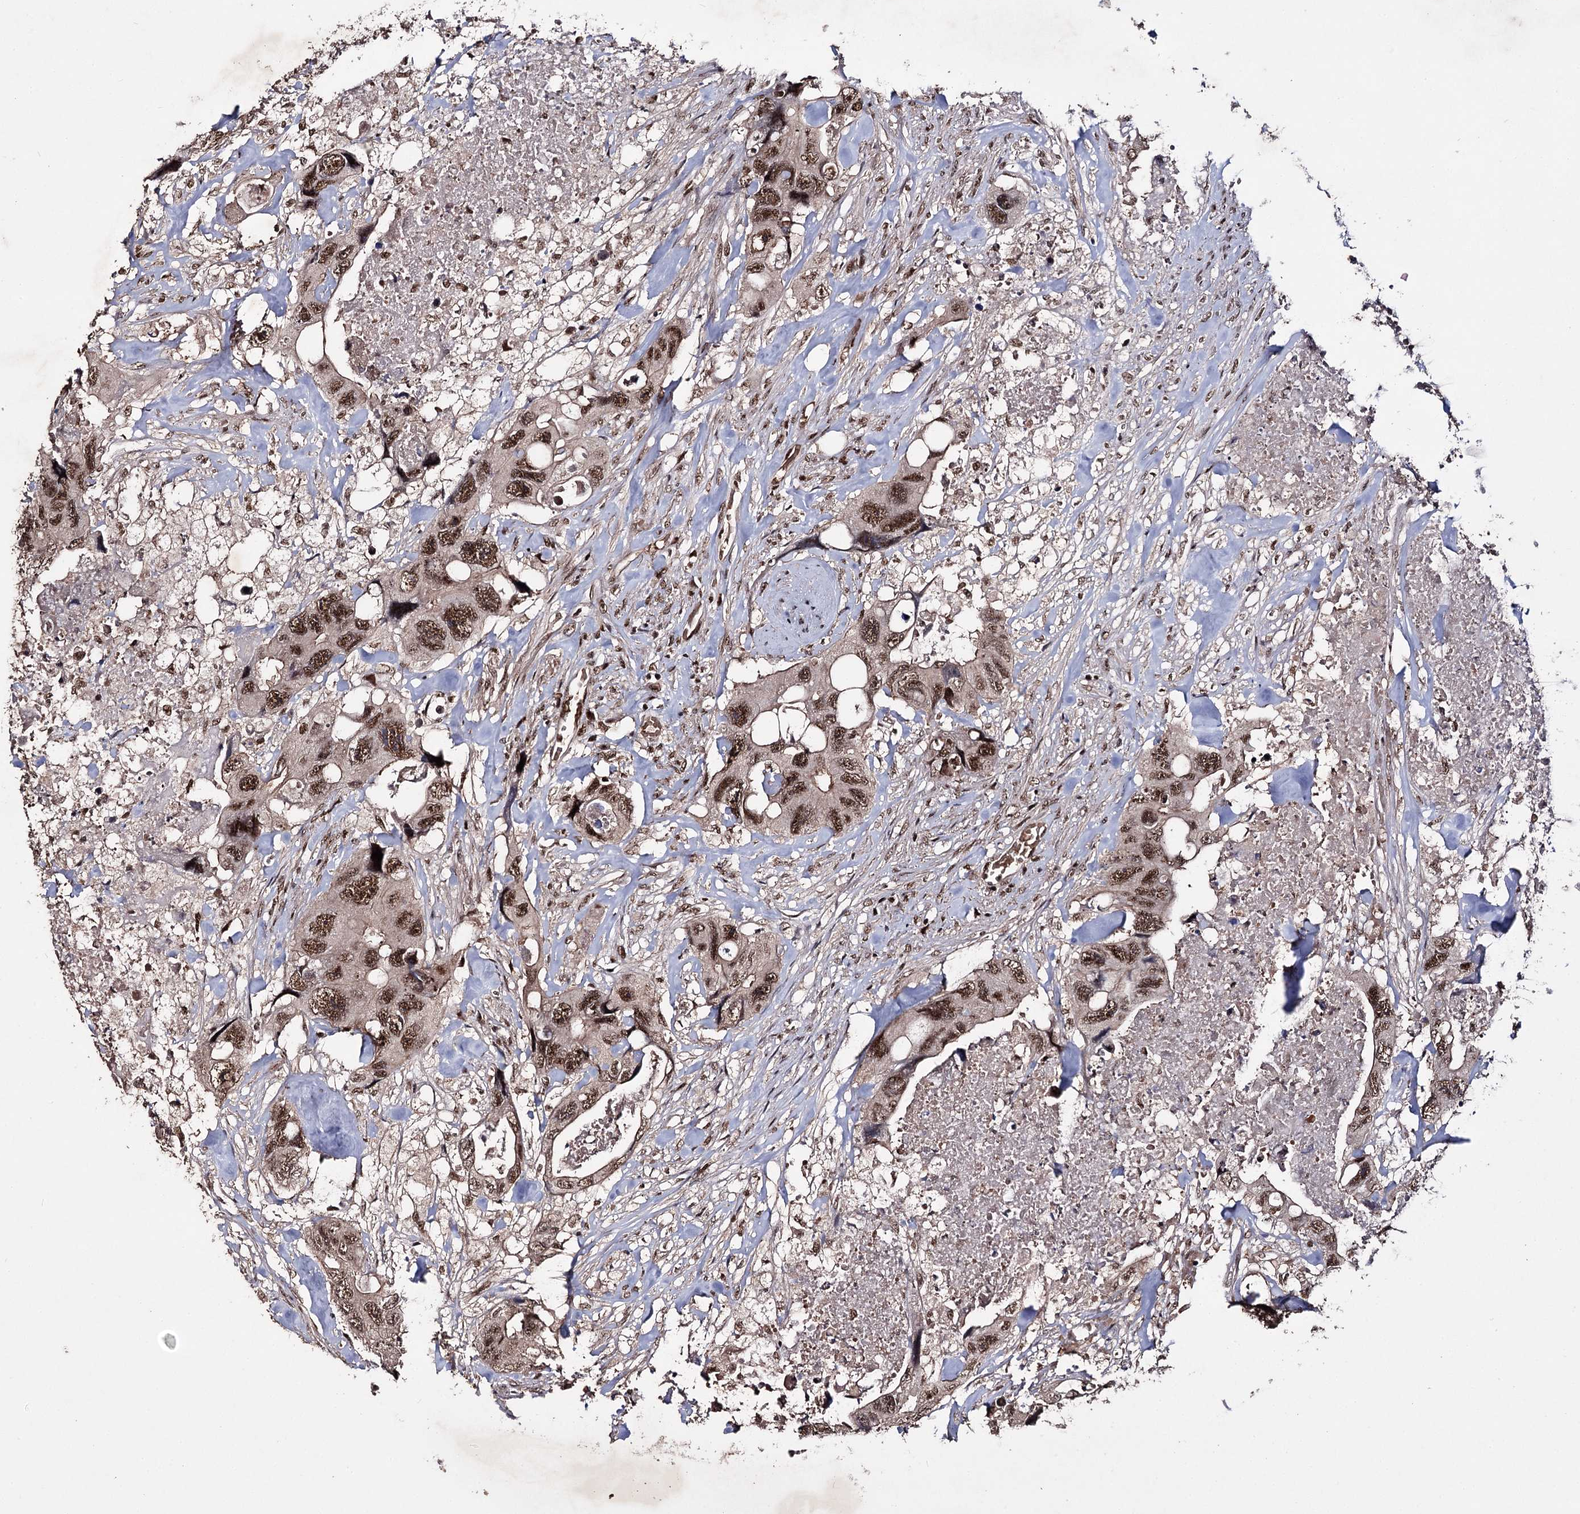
{"staining": {"intensity": "strong", "quantity": ">75%", "location": "nuclear"}, "tissue": "colorectal cancer", "cell_type": "Tumor cells", "image_type": "cancer", "snomed": [{"axis": "morphology", "description": "Adenocarcinoma, NOS"}, {"axis": "topography", "description": "Rectum"}], "caption": "IHC micrograph of colorectal cancer (adenocarcinoma) stained for a protein (brown), which displays high levels of strong nuclear positivity in approximately >75% of tumor cells.", "gene": "PRPF40A", "patient": {"sex": "male", "age": 57}}